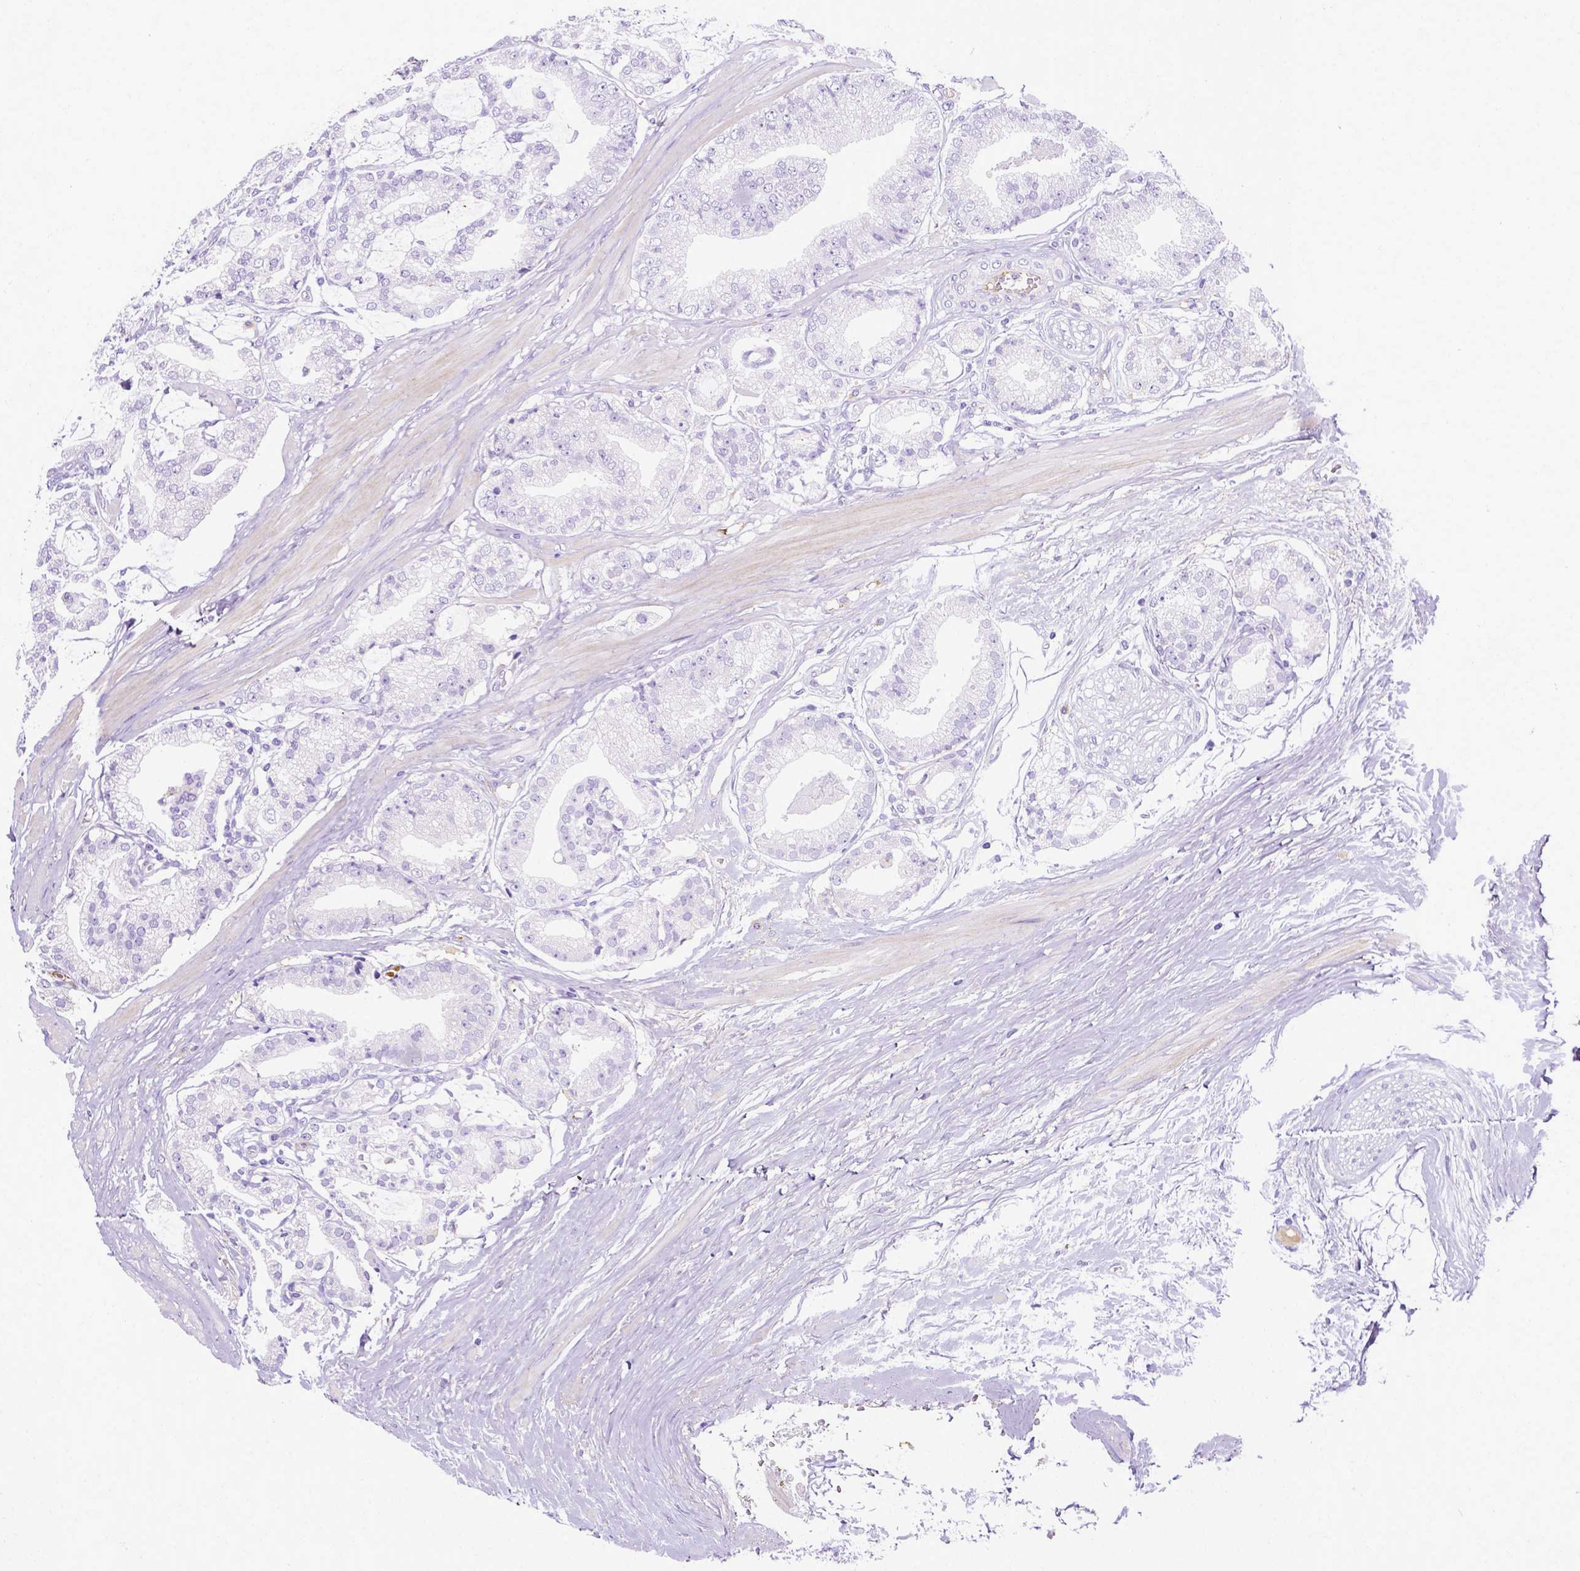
{"staining": {"intensity": "negative", "quantity": "none", "location": "none"}, "tissue": "prostate cancer", "cell_type": "Tumor cells", "image_type": "cancer", "snomed": [{"axis": "morphology", "description": "Adenocarcinoma, High grade"}, {"axis": "topography", "description": "Prostate"}], "caption": "Tumor cells are negative for brown protein staining in high-grade adenocarcinoma (prostate). The staining was performed using DAB (3,3'-diaminobenzidine) to visualize the protein expression in brown, while the nuclei were stained in blue with hematoxylin (Magnification: 20x).", "gene": "APOE", "patient": {"sex": "male", "age": 71}}